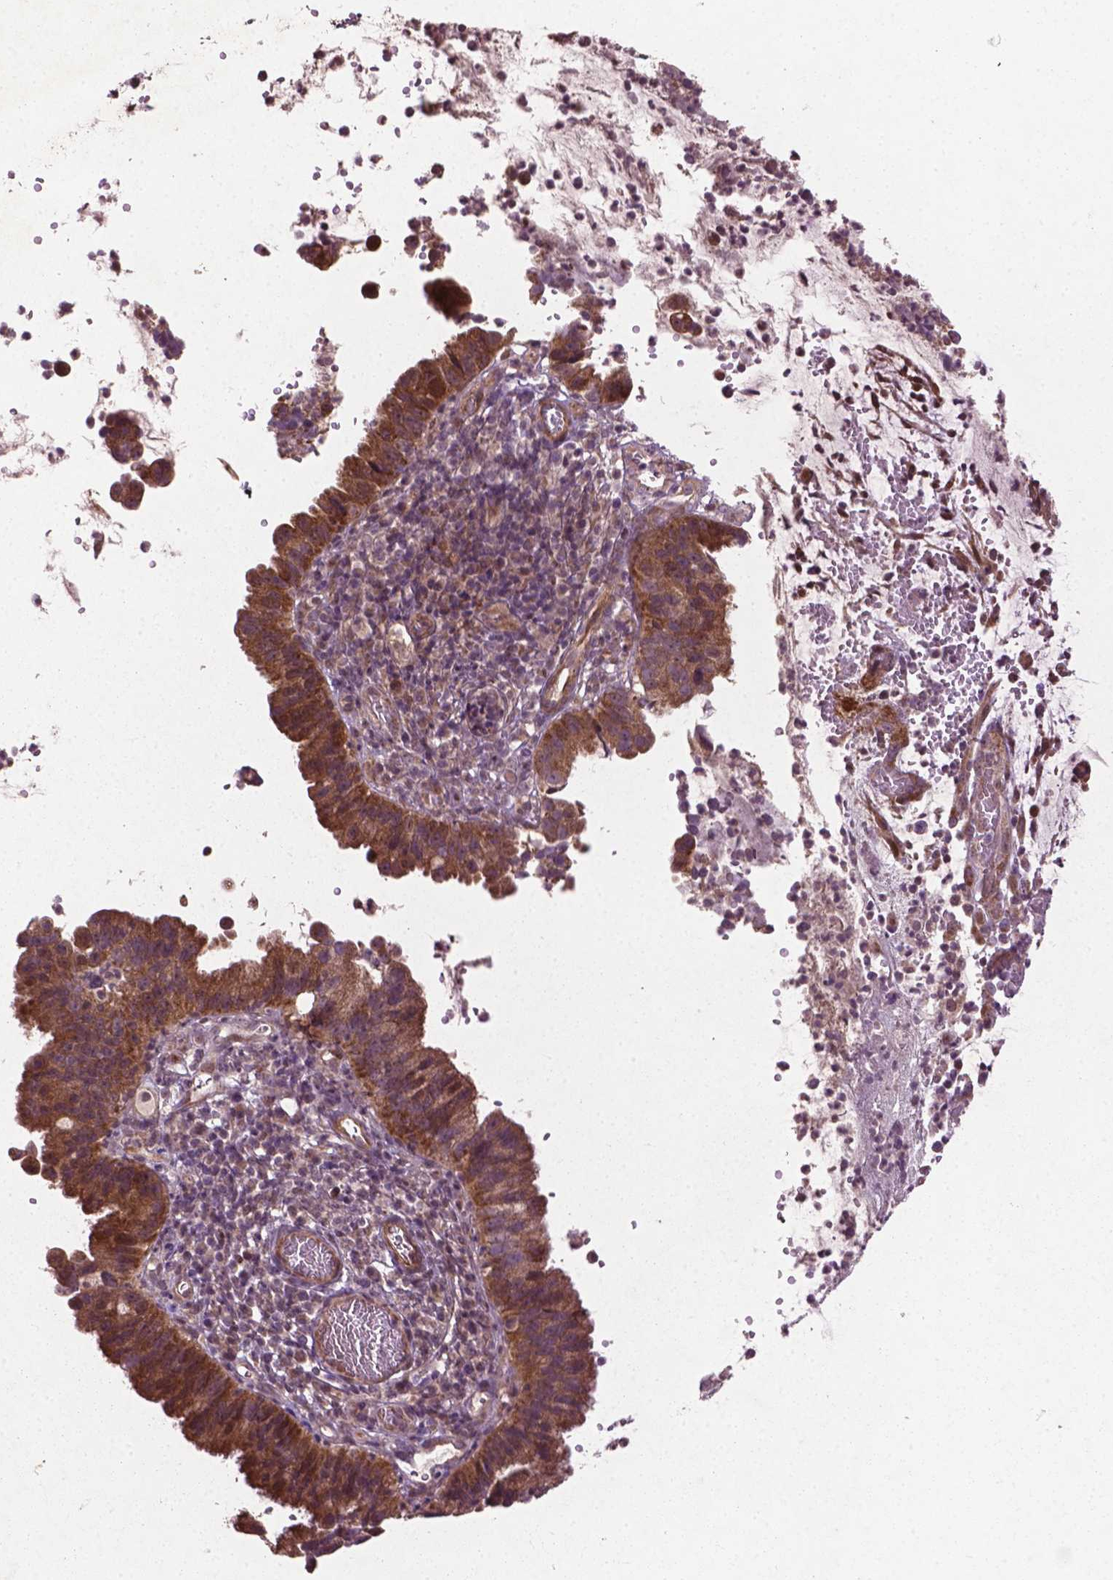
{"staining": {"intensity": "strong", "quantity": ">75%", "location": "cytoplasmic/membranous"}, "tissue": "cervical cancer", "cell_type": "Tumor cells", "image_type": "cancer", "snomed": [{"axis": "morphology", "description": "Adenocarcinoma, NOS"}, {"axis": "topography", "description": "Cervix"}], "caption": "The micrograph demonstrates immunohistochemical staining of cervical cancer. There is strong cytoplasmic/membranous staining is present in approximately >75% of tumor cells. The protein of interest is stained brown, and the nuclei are stained in blue (DAB (3,3'-diaminobenzidine) IHC with brightfield microscopy, high magnification).", "gene": "B3GALNT2", "patient": {"sex": "female", "age": 34}}